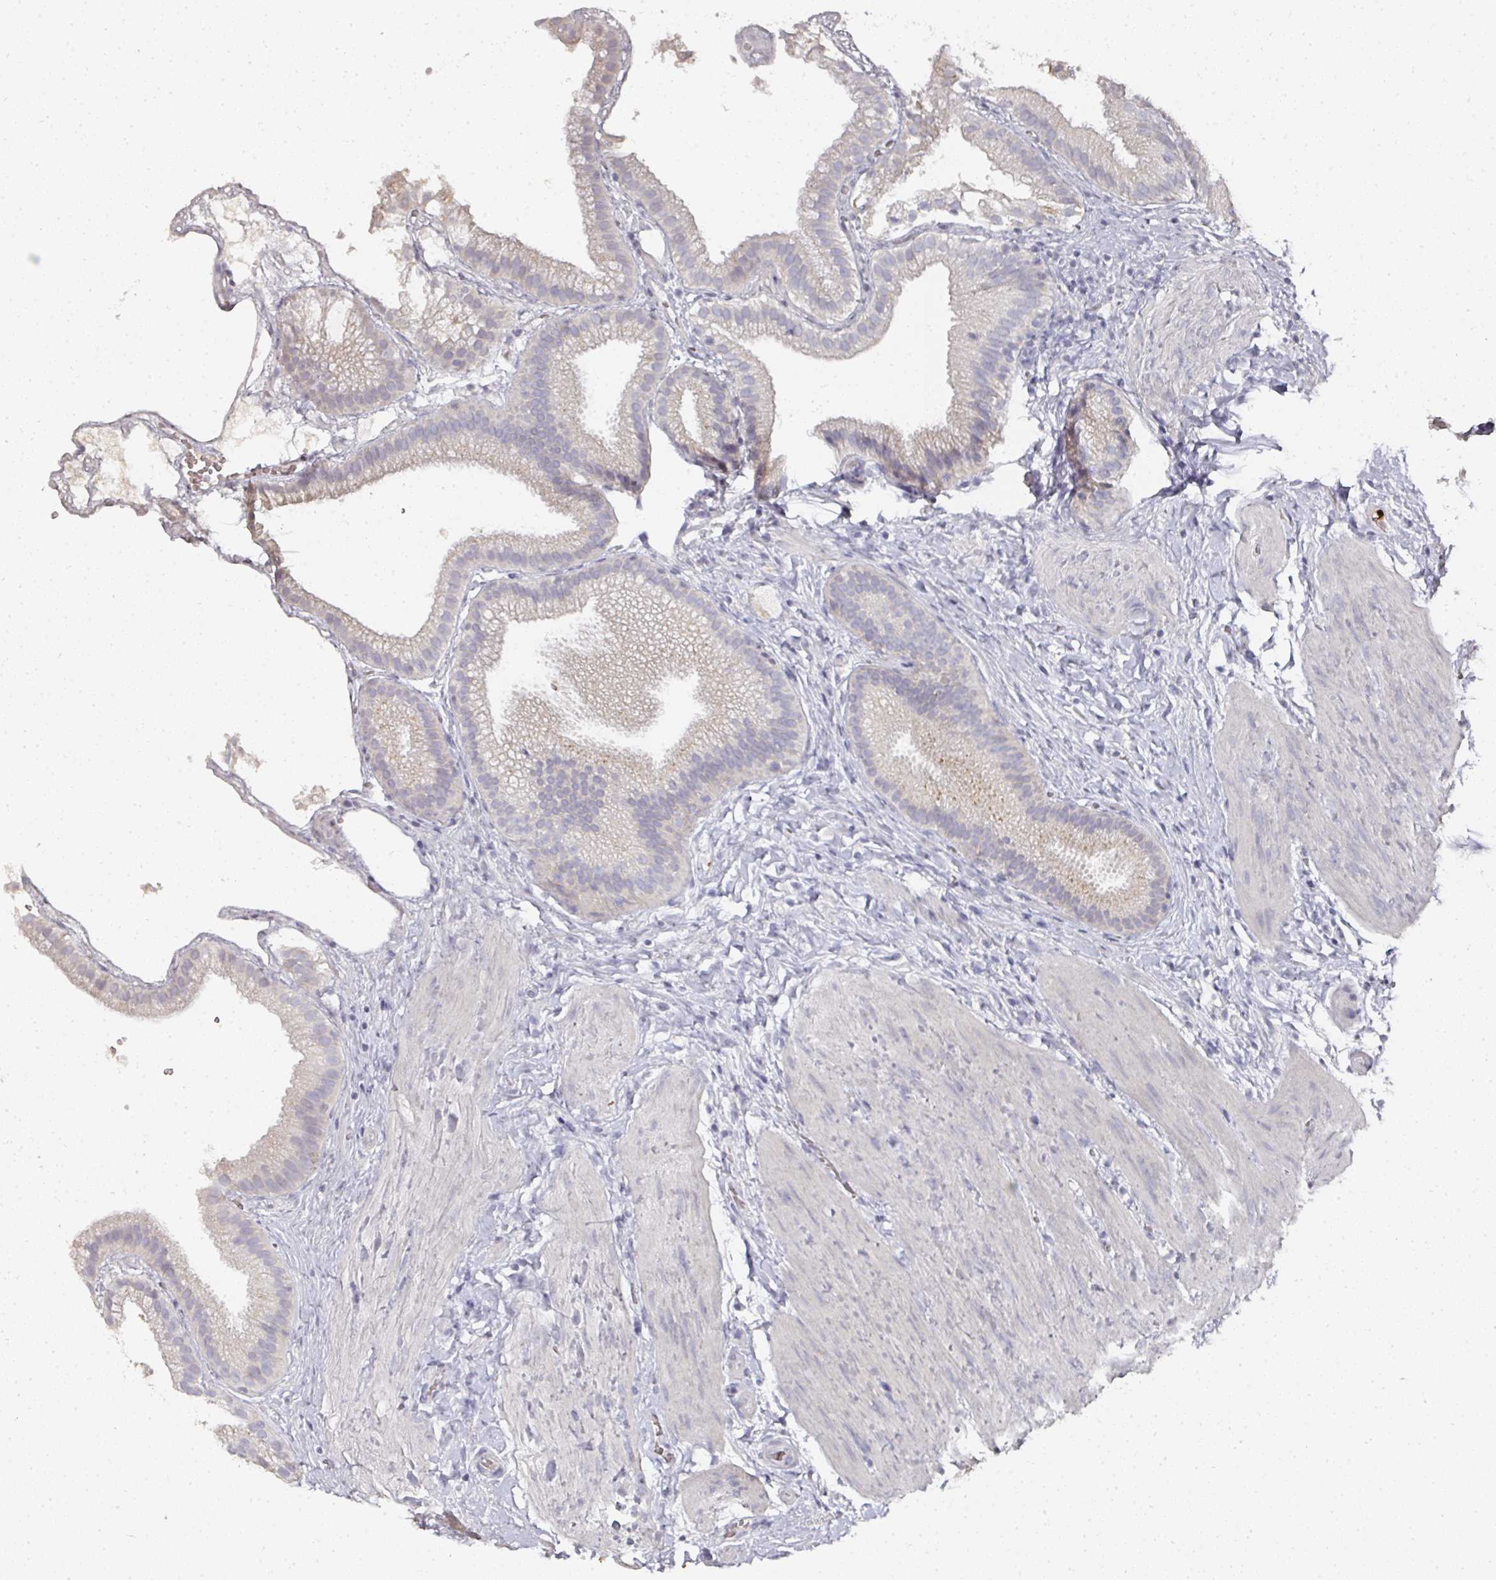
{"staining": {"intensity": "negative", "quantity": "none", "location": "none"}, "tissue": "gallbladder", "cell_type": "Glandular cells", "image_type": "normal", "snomed": [{"axis": "morphology", "description": "Normal tissue, NOS"}, {"axis": "topography", "description": "Gallbladder"}], "caption": "Histopathology image shows no significant protein positivity in glandular cells of unremarkable gallbladder. (IHC, brightfield microscopy, high magnification).", "gene": "CAMP", "patient": {"sex": "female", "age": 63}}